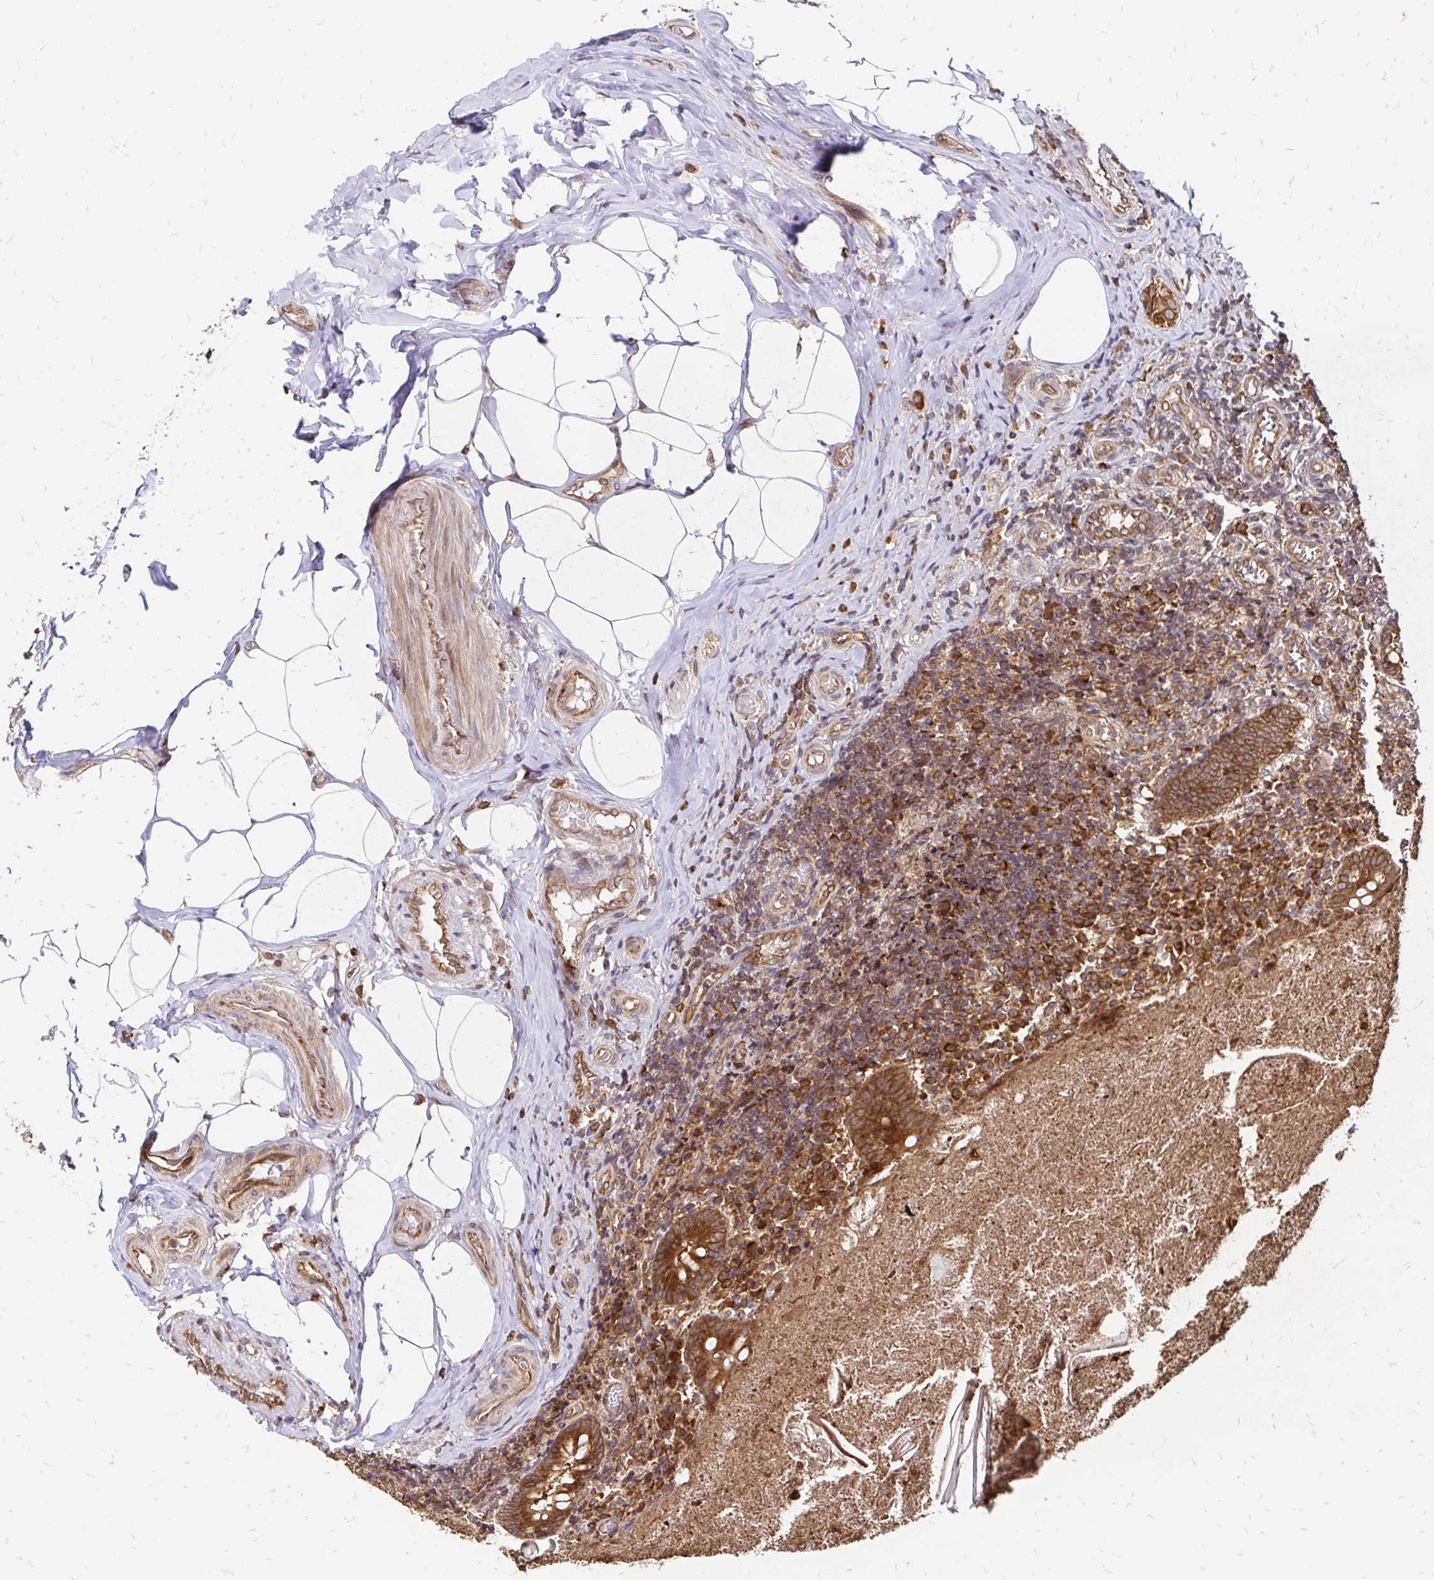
{"staining": {"intensity": "strong", "quantity": ">75%", "location": "cytoplasmic/membranous"}, "tissue": "appendix", "cell_type": "Glandular cells", "image_type": "normal", "snomed": [{"axis": "morphology", "description": "Normal tissue, NOS"}, {"axis": "topography", "description": "Appendix"}], "caption": "Protein expression analysis of normal human appendix reveals strong cytoplasmic/membranous expression in approximately >75% of glandular cells.", "gene": "ZW10", "patient": {"sex": "female", "age": 17}}